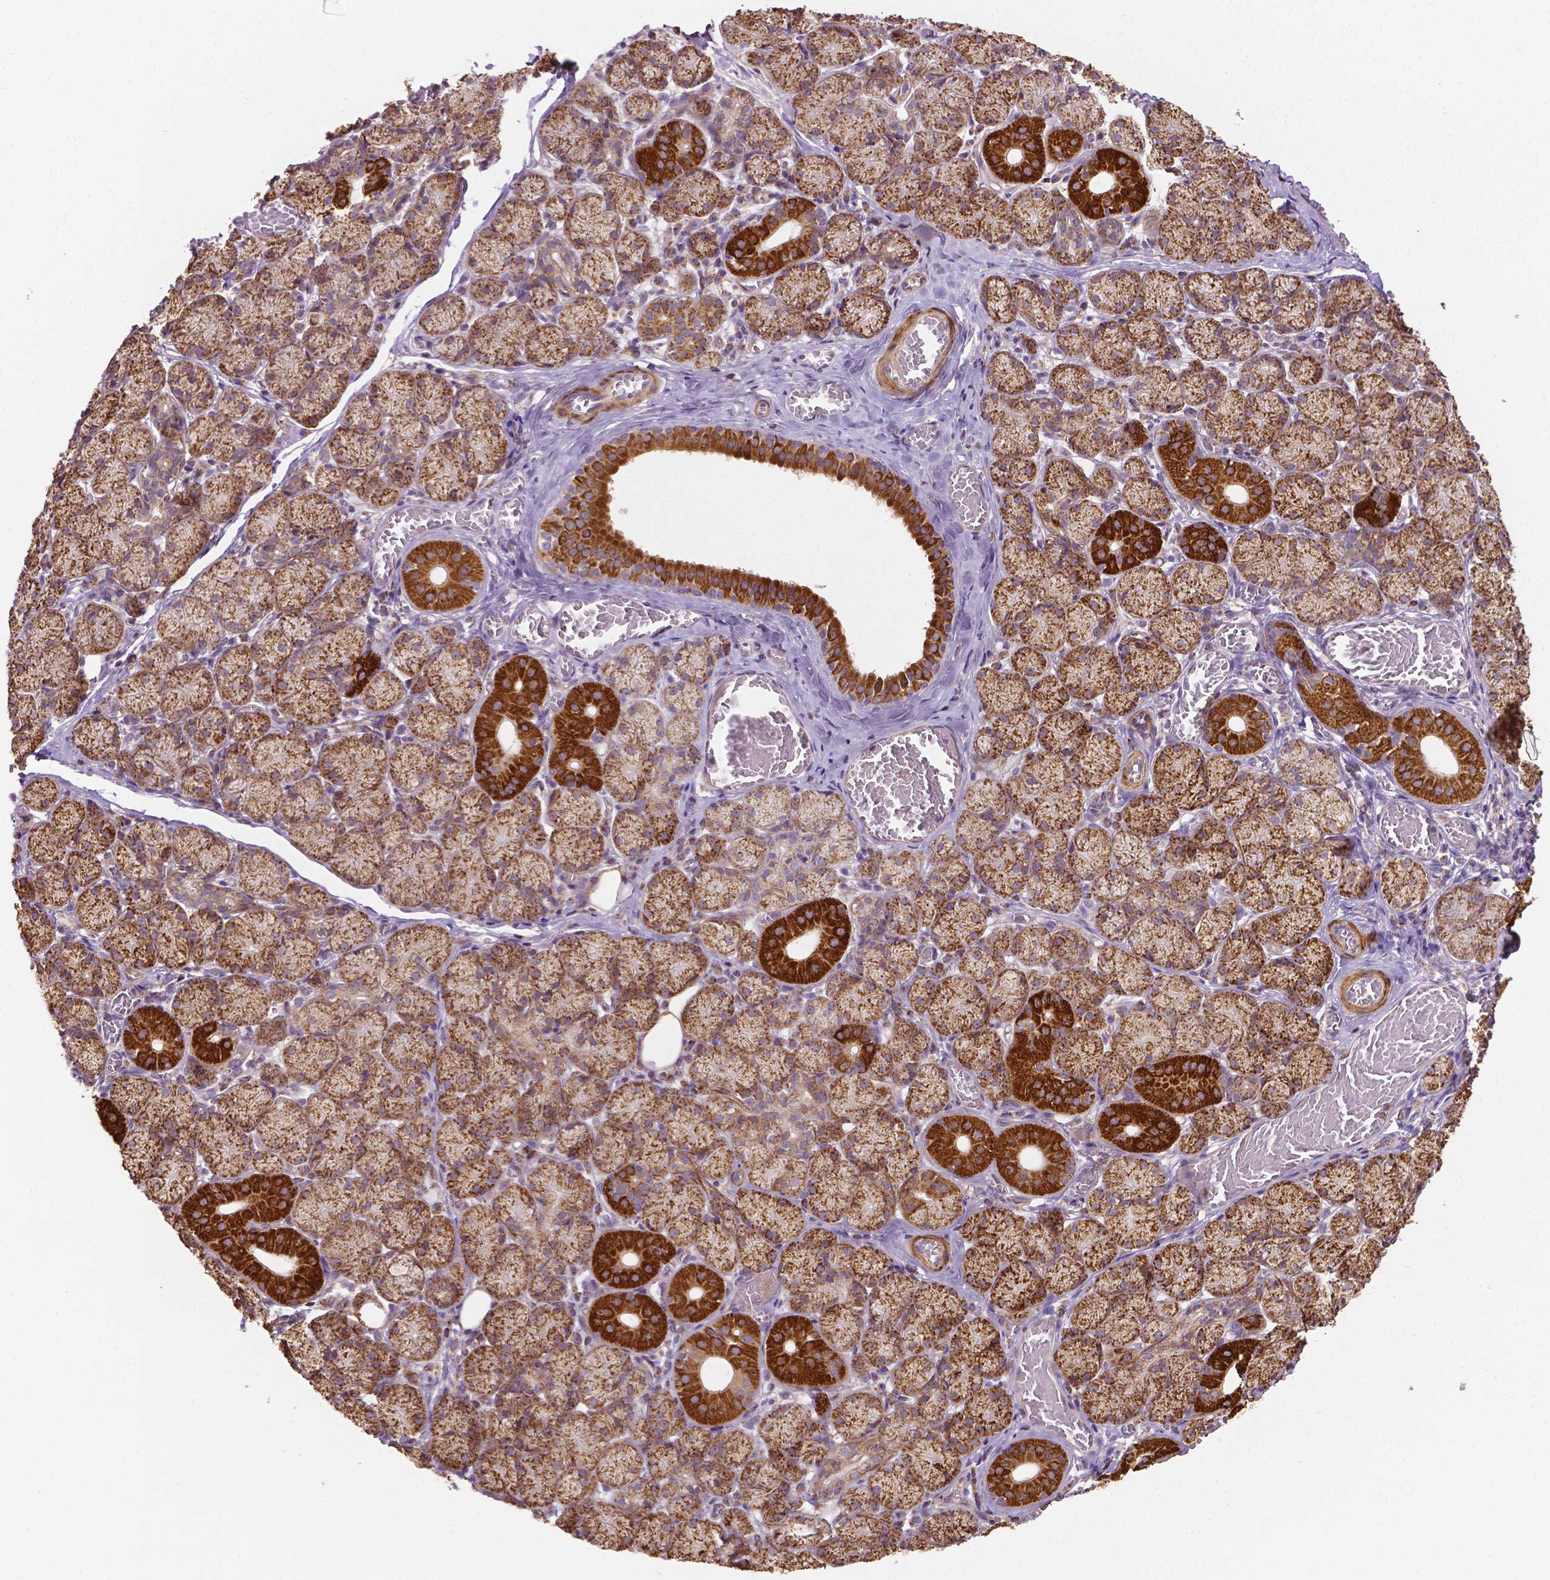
{"staining": {"intensity": "strong", "quantity": "25%-75%", "location": "cytoplasmic/membranous"}, "tissue": "salivary gland", "cell_type": "Glandular cells", "image_type": "normal", "snomed": [{"axis": "morphology", "description": "Normal tissue, NOS"}, {"axis": "topography", "description": "Salivary gland"}, {"axis": "topography", "description": "Peripheral nerve tissue"}], "caption": "Protein staining of benign salivary gland displays strong cytoplasmic/membranous positivity in about 25%-75% of glandular cells.", "gene": "LRR1", "patient": {"sex": "female", "age": 24}}